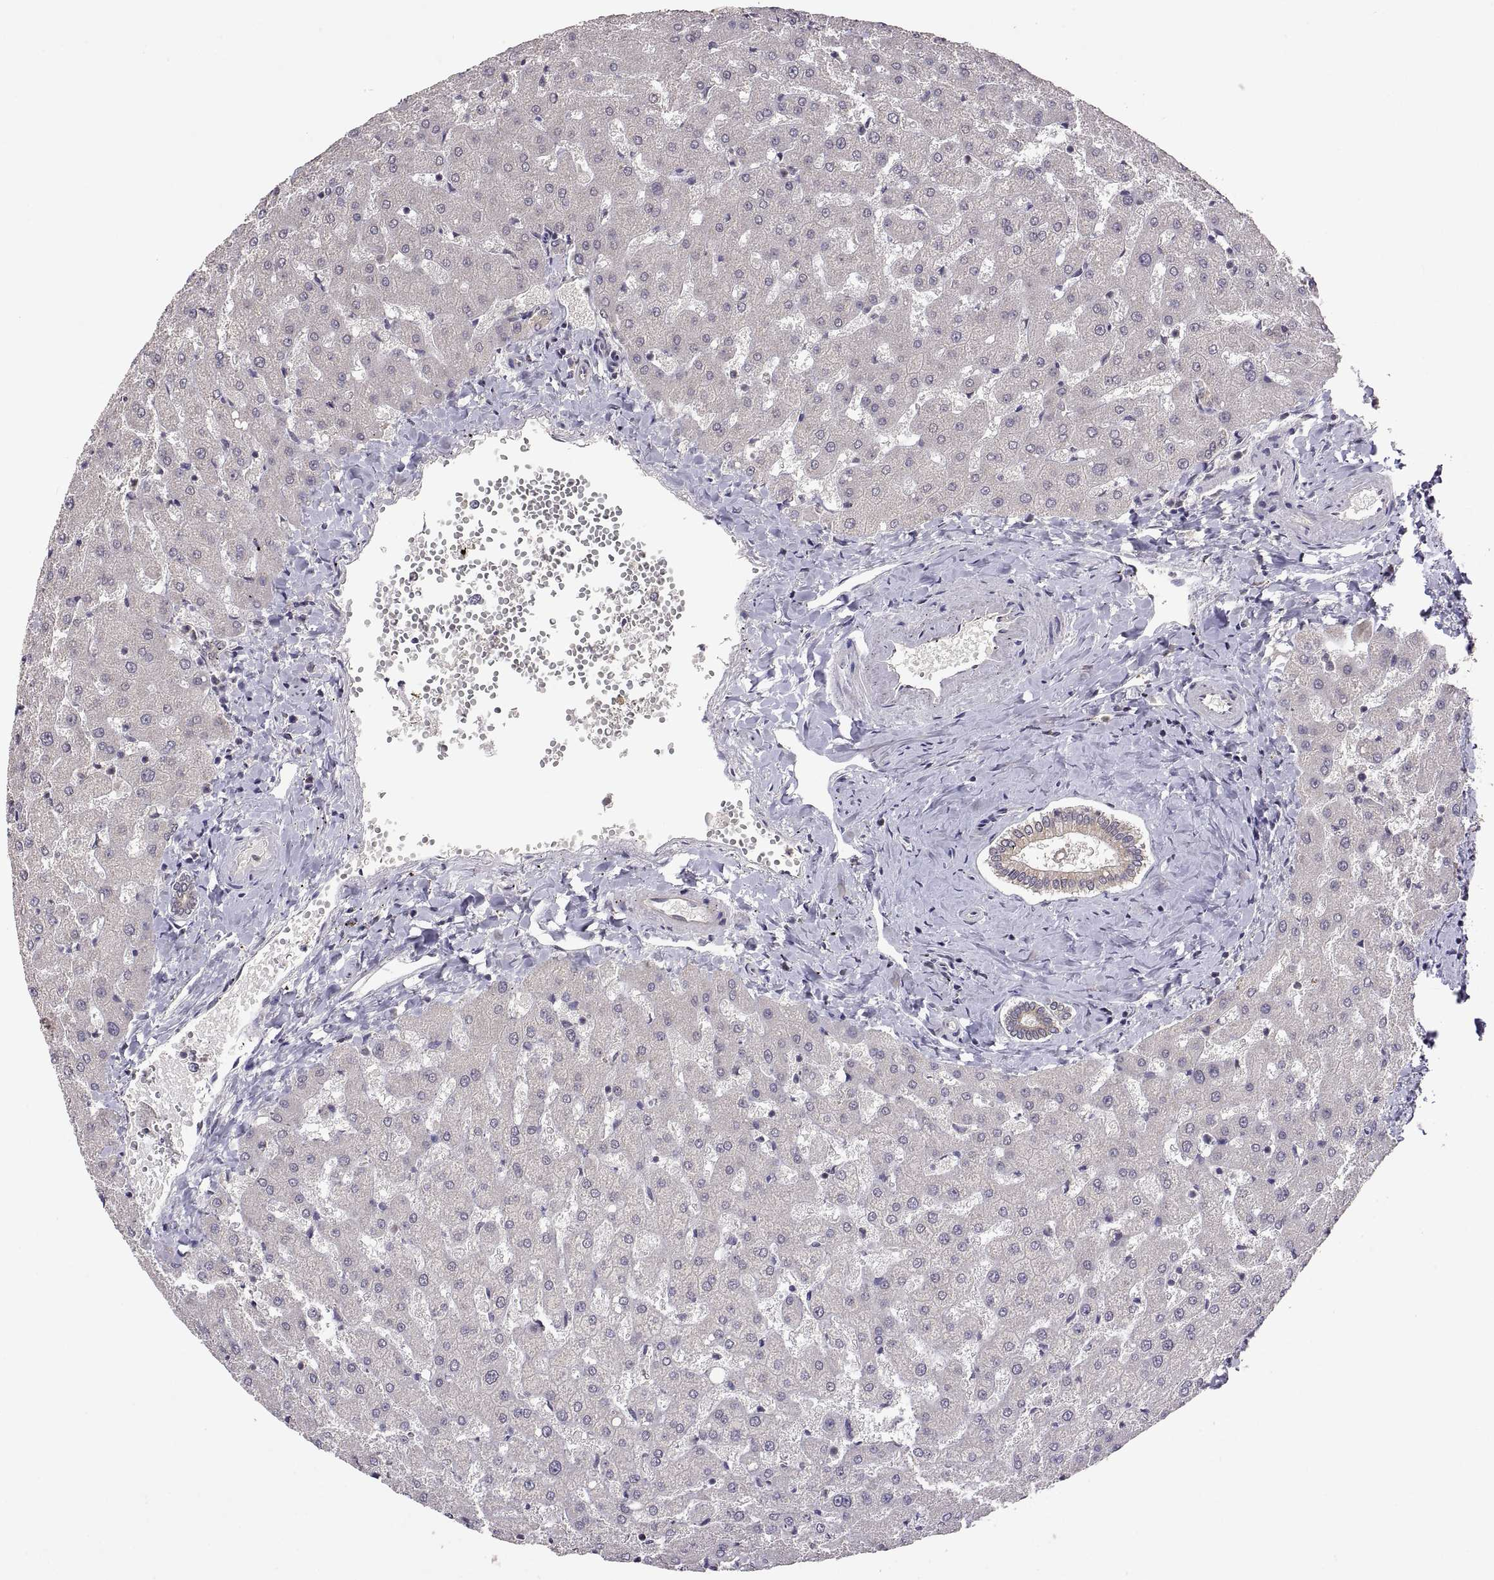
{"staining": {"intensity": "negative", "quantity": "none", "location": "none"}, "tissue": "liver", "cell_type": "Cholangiocytes", "image_type": "normal", "snomed": [{"axis": "morphology", "description": "Normal tissue, NOS"}, {"axis": "topography", "description": "Liver"}], "caption": "A photomicrograph of liver stained for a protein reveals no brown staining in cholangiocytes.", "gene": "LAMA1", "patient": {"sex": "female", "age": 50}}